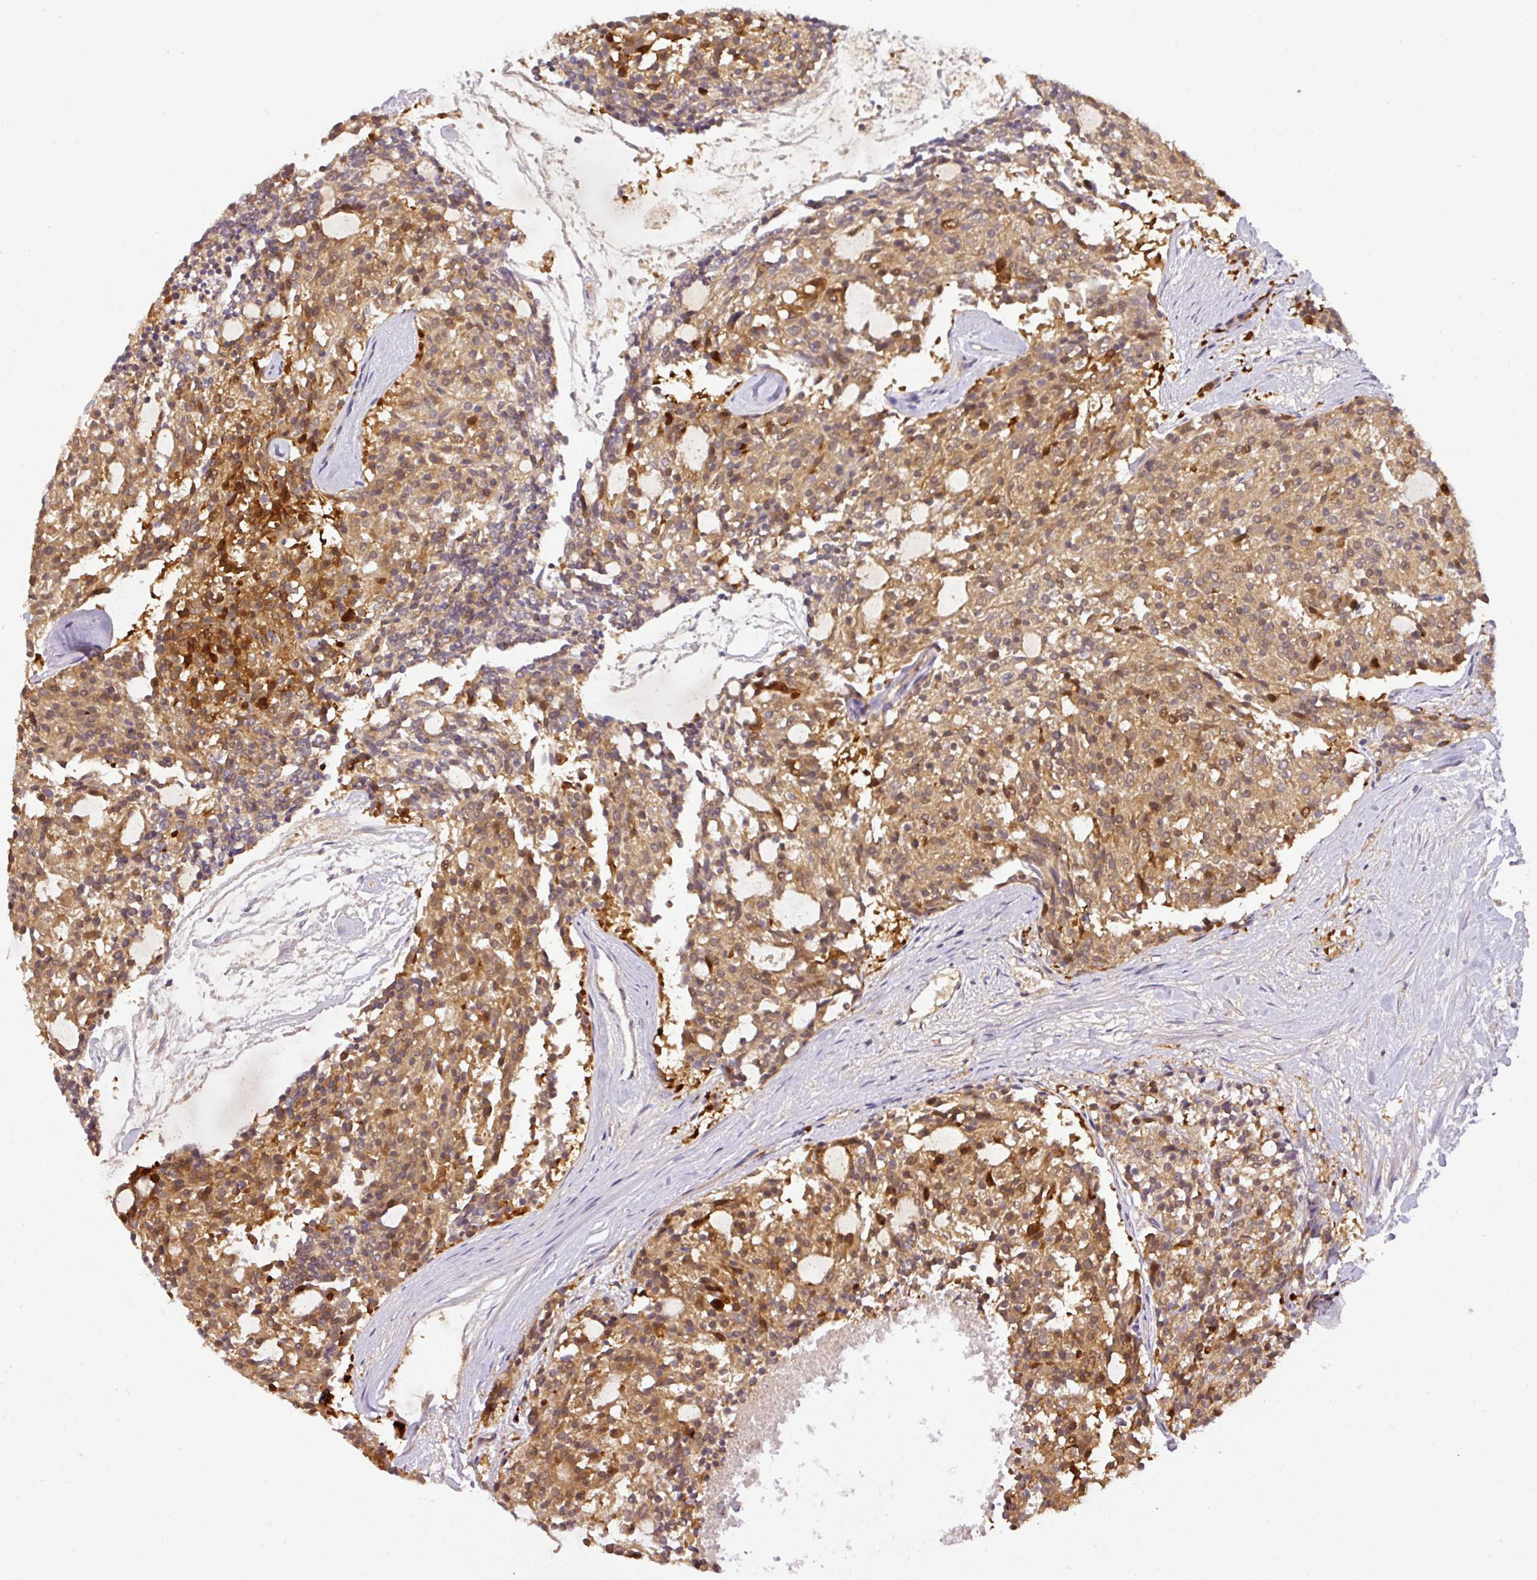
{"staining": {"intensity": "moderate", "quantity": ">75%", "location": "cytoplasmic/membranous"}, "tissue": "carcinoid", "cell_type": "Tumor cells", "image_type": "cancer", "snomed": [{"axis": "morphology", "description": "Carcinoid, malignant, NOS"}, {"axis": "topography", "description": "Pancreas"}], "caption": "A photomicrograph showing moderate cytoplasmic/membranous expression in about >75% of tumor cells in carcinoid, as visualized by brown immunohistochemical staining.", "gene": "TCL1B", "patient": {"sex": "female", "age": 54}}